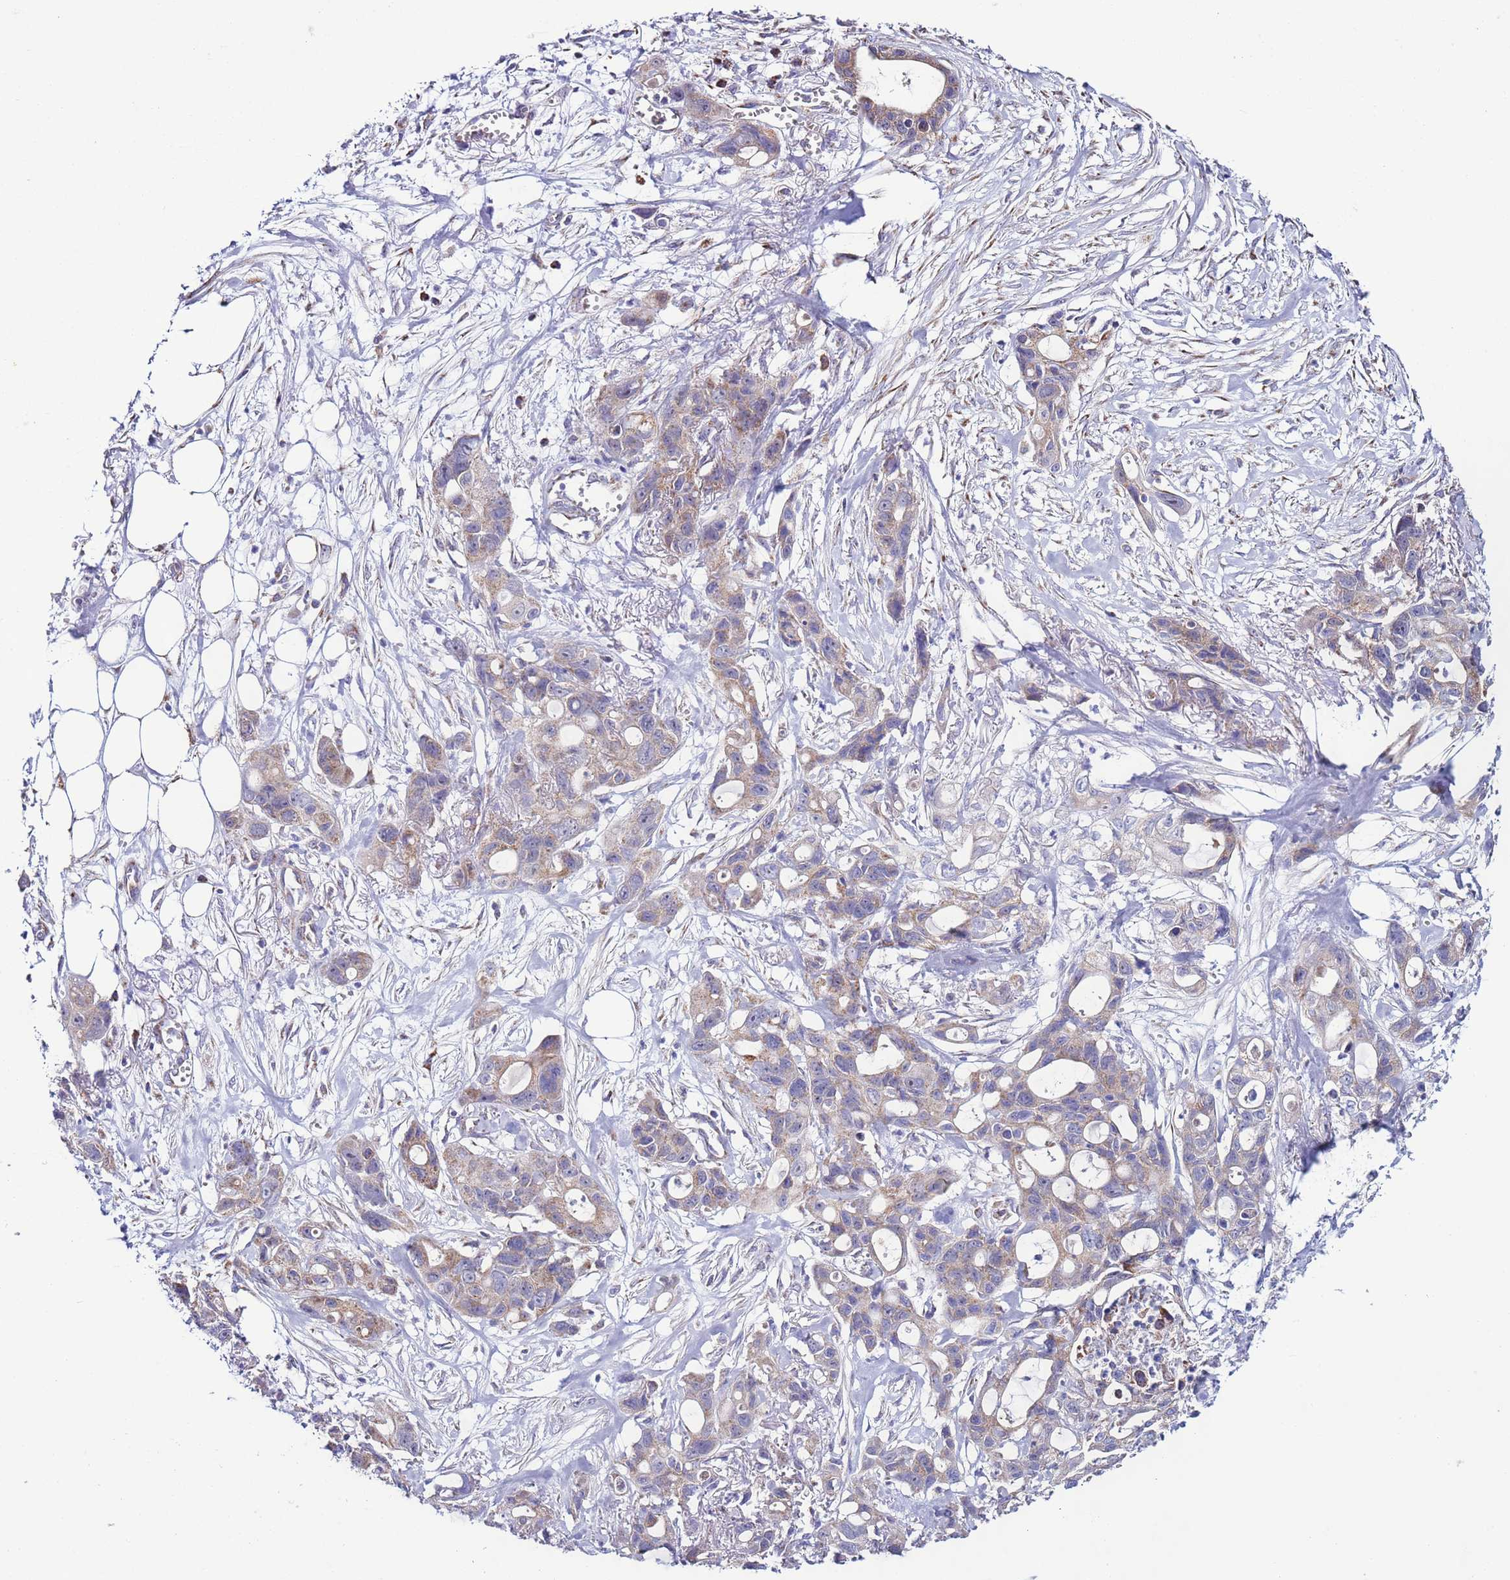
{"staining": {"intensity": "weak", "quantity": "25%-75%", "location": "cytoplasmic/membranous"}, "tissue": "ovarian cancer", "cell_type": "Tumor cells", "image_type": "cancer", "snomed": [{"axis": "morphology", "description": "Cystadenocarcinoma, mucinous, NOS"}, {"axis": "topography", "description": "Ovary"}], "caption": "This photomicrograph exhibits immunohistochemistry (IHC) staining of mucinous cystadenocarcinoma (ovarian), with low weak cytoplasmic/membranous positivity in about 25%-75% of tumor cells.", "gene": "UEVLD", "patient": {"sex": "female", "age": 70}}